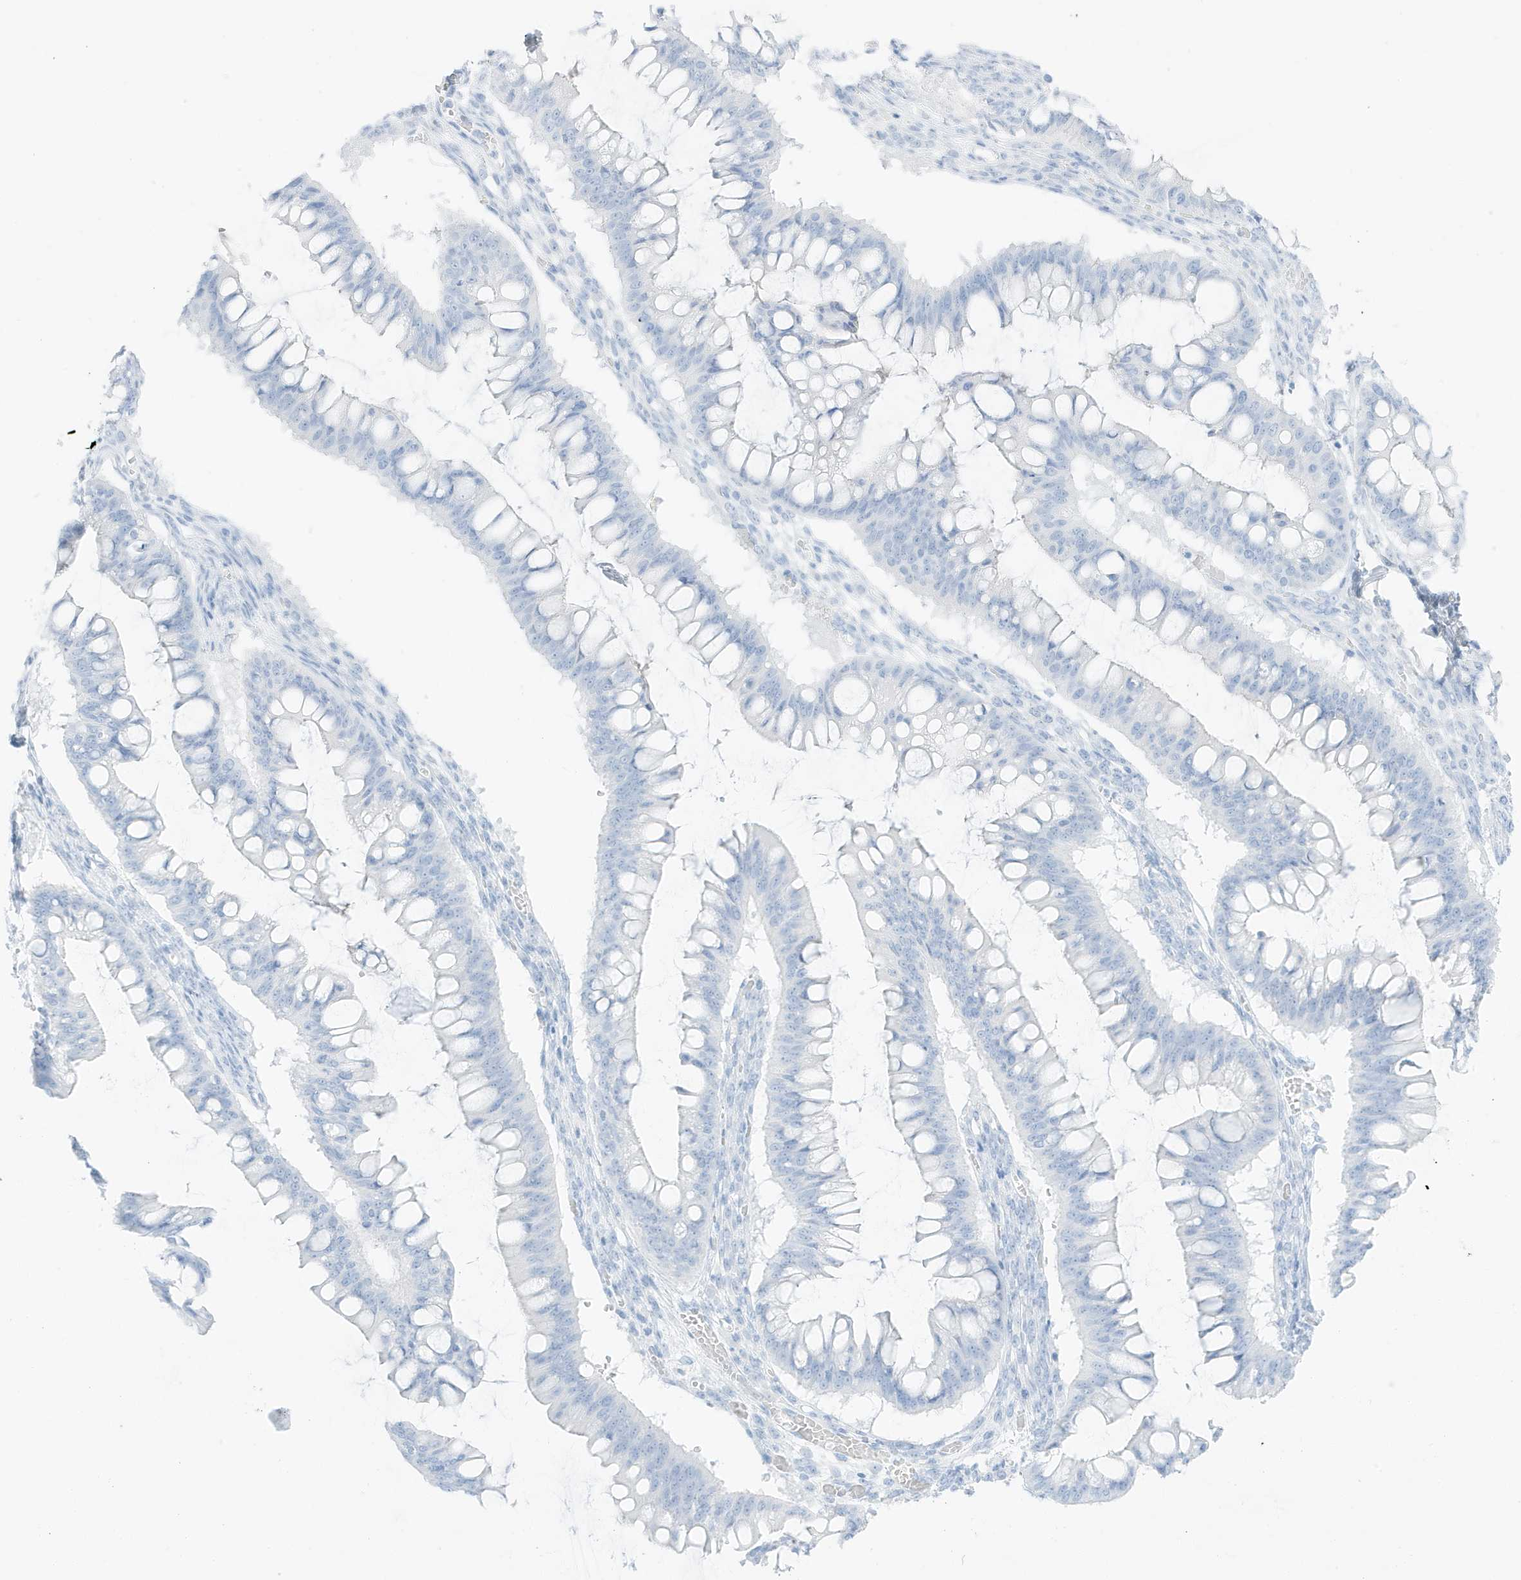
{"staining": {"intensity": "negative", "quantity": "none", "location": "none"}, "tissue": "ovarian cancer", "cell_type": "Tumor cells", "image_type": "cancer", "snomed": [{"axis": "morphology", "description": "Cystadenocarcinoma, mucinous, NOS"}, {"axis": "topography", "description": "Ovary"}], "caption": "Protein analysis of ovarian cancer displays no significant expression in tumor cells.", "gene": "SLC22A13", "patient": {"sex": "female", "age": 73}}